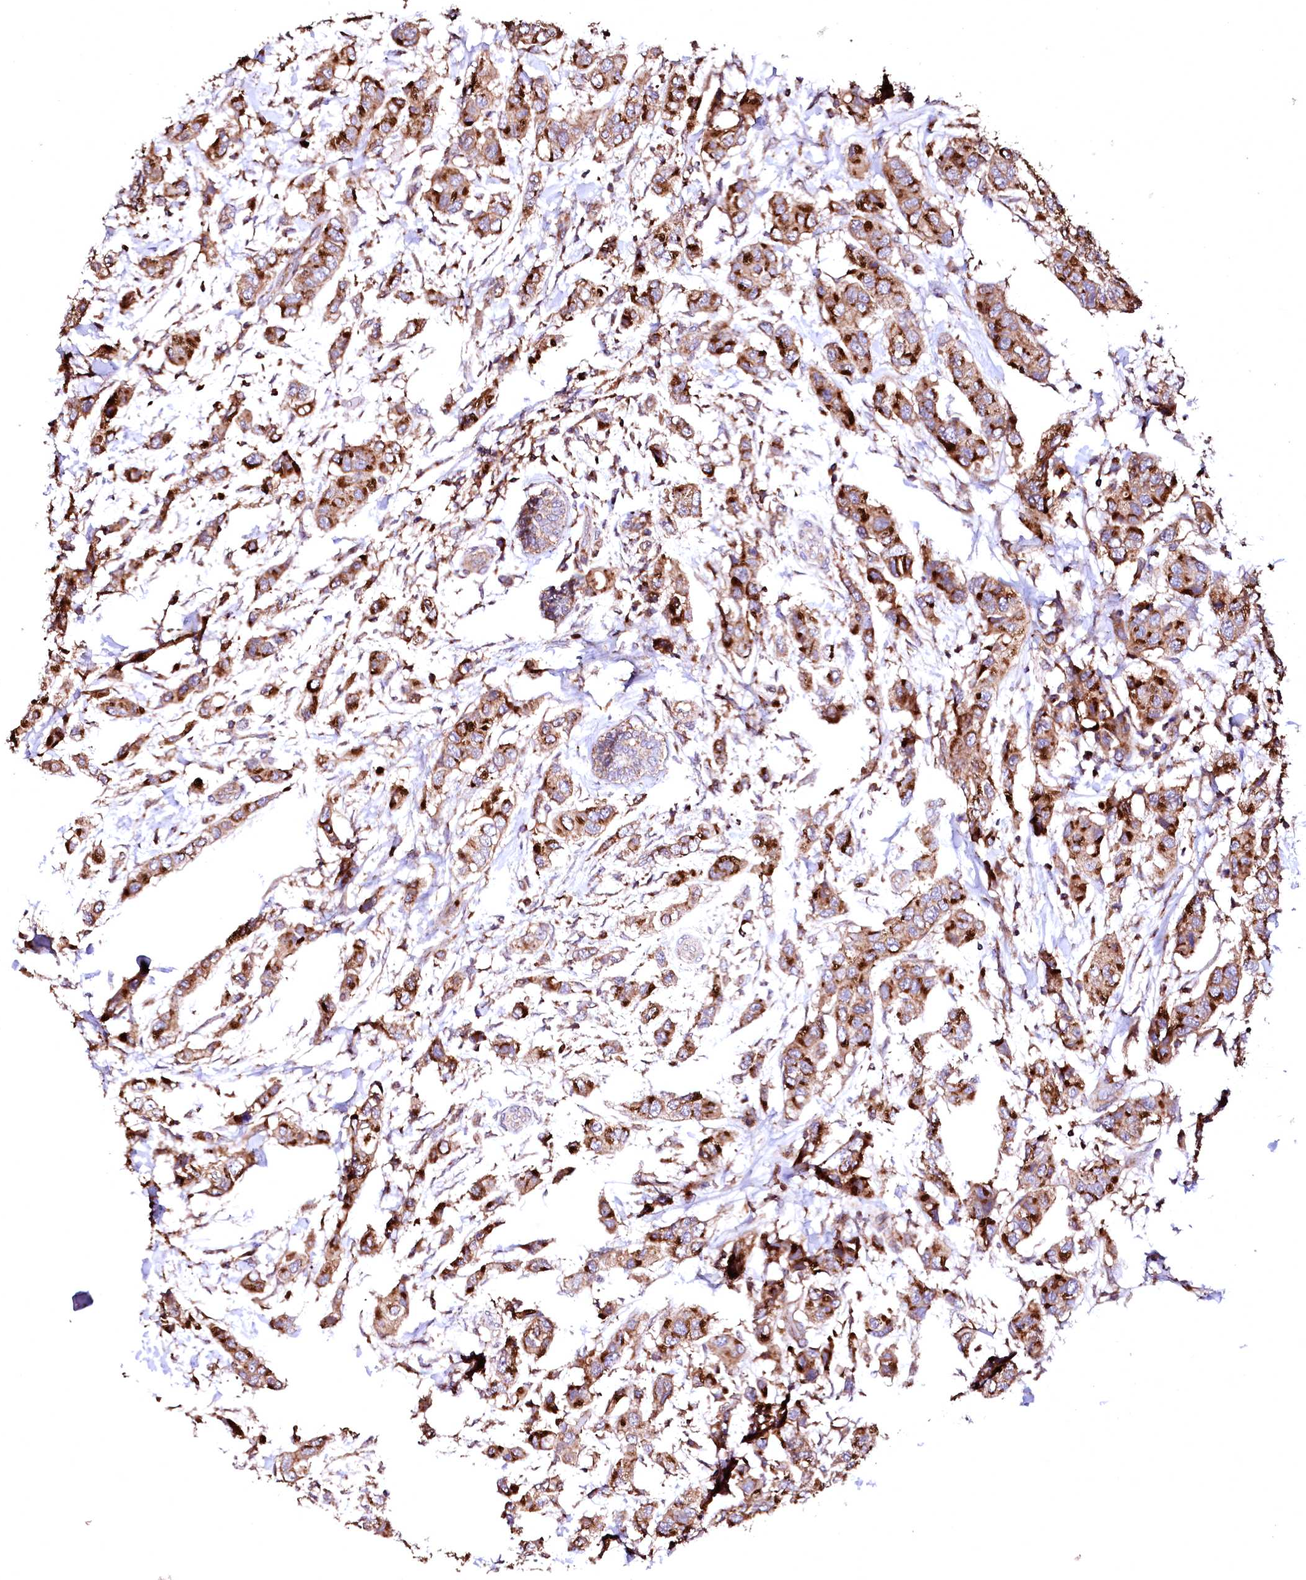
{"staining": {"intensity": "strong", "quantity": ">75%", "location": "cytoplasmic/membranous"}, "tissue": "breast cancer", "cell_type": "Tumor cells", "image_type": "cancer", "snomed": [{"axis": "morphology", "description": "Lobular carcinoma"}, {"axis": "topography", "description": "Breast"}], "caption": "High-power microscopy captured an immunohistochemistry (IHC) micrograph of lobular carcinoma (breast), revealing strong cytoplasmic/membranous staining in approximately >75% of tumor cells.", "gene": "ST3GAL1", "patient": {"sex": "female", "age": 51}}